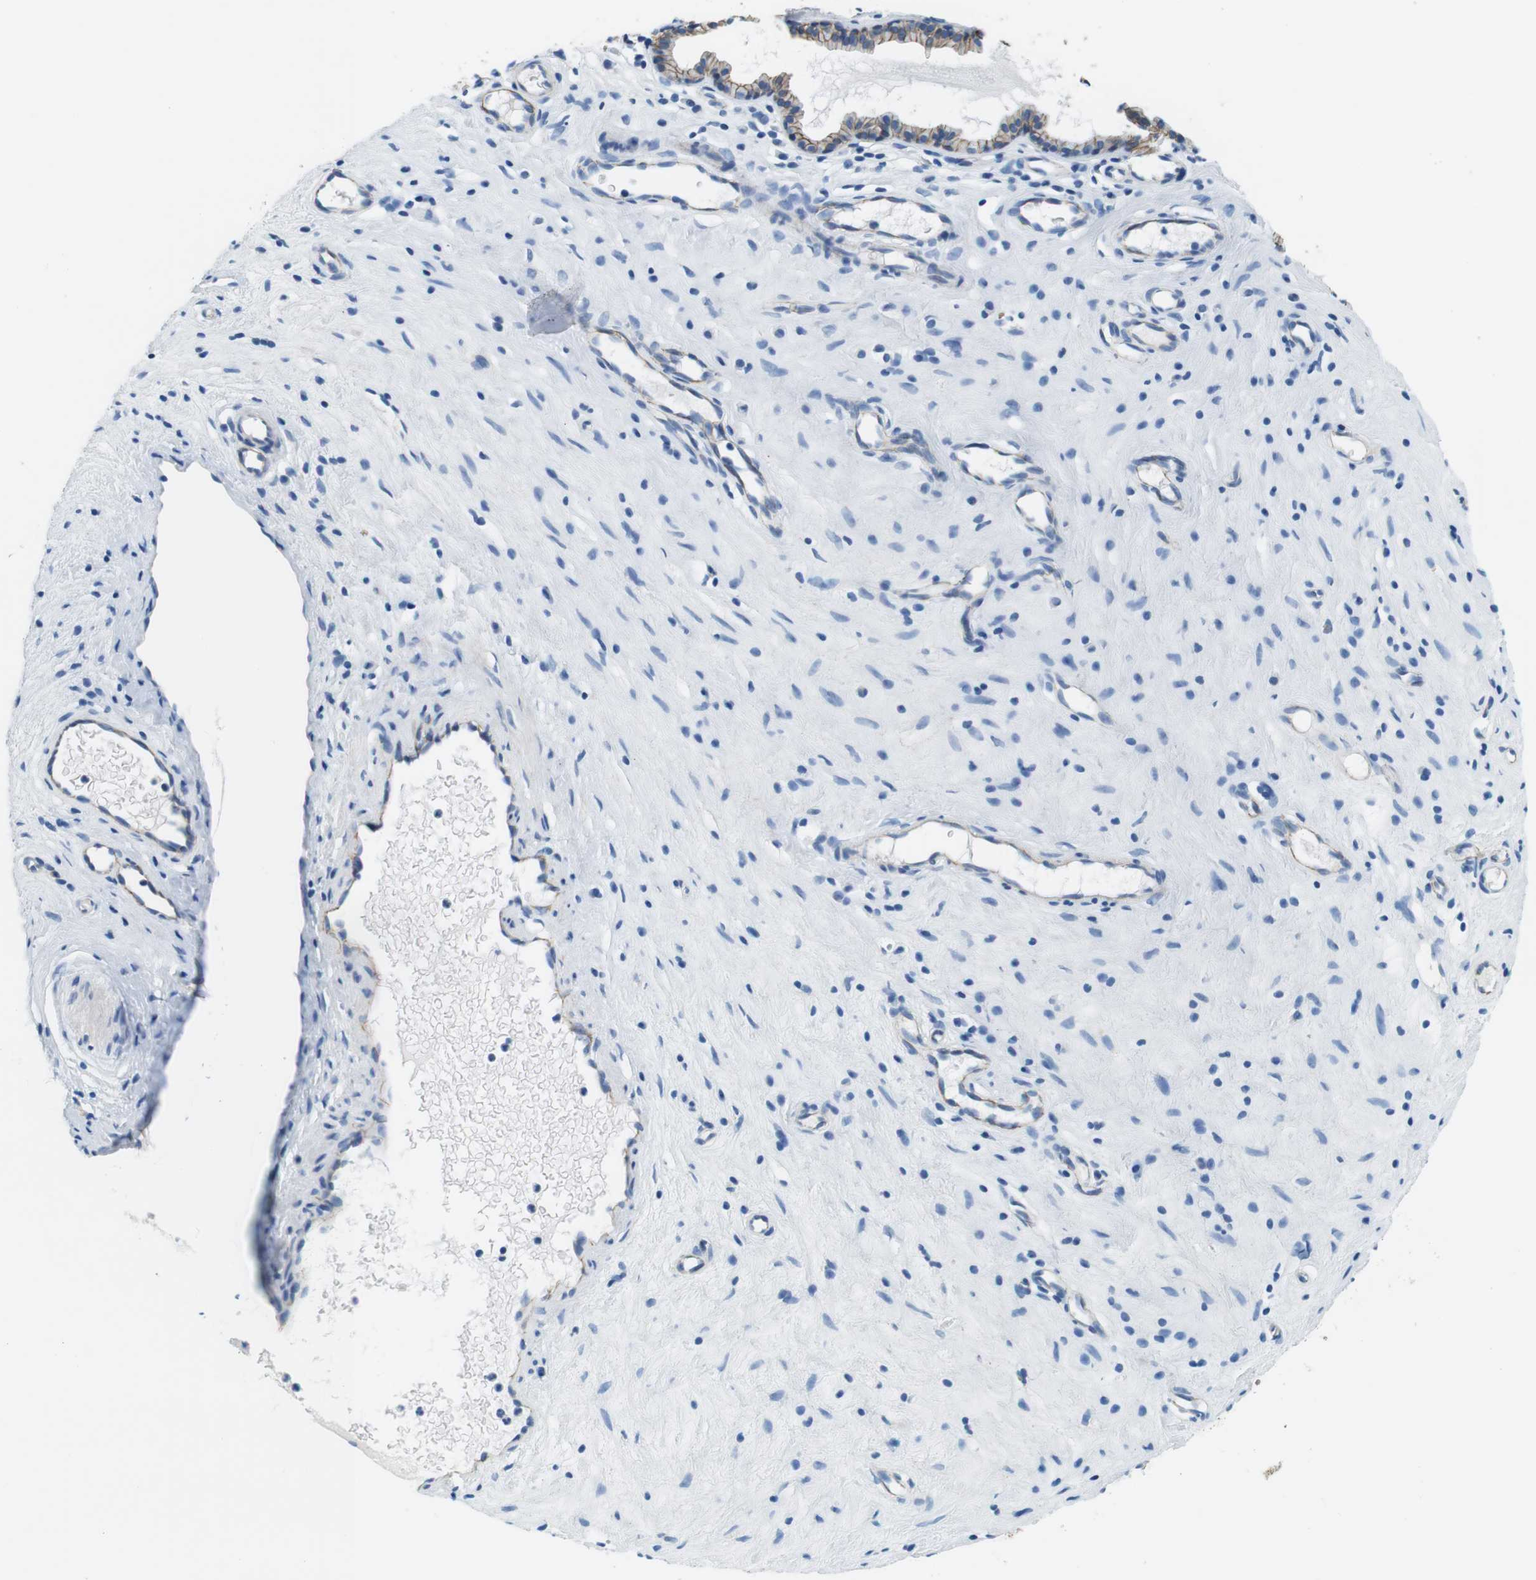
{"staining": {"intensity": "moderate", "quantity": "<25%", "location": "cytoplasmic/membranous"}, "tissue": "nasopharynx", "cell_type": "Respiratory epithelial cells", "image_type": "normal", "snomed": [{"axis": "morphology", "description": "Normal tissue, NOS"}, {"axis": "topography", "description": "Nasopharynx"}], "caption": "Nasopharynx stained with immunohistochemistry reveals moderate cytoplasmic/membranous staining in approximately <25% of respiratory epithelial cells.", "gene": "SLC6A6", "patient": {"sex": "female", "age": 78}}